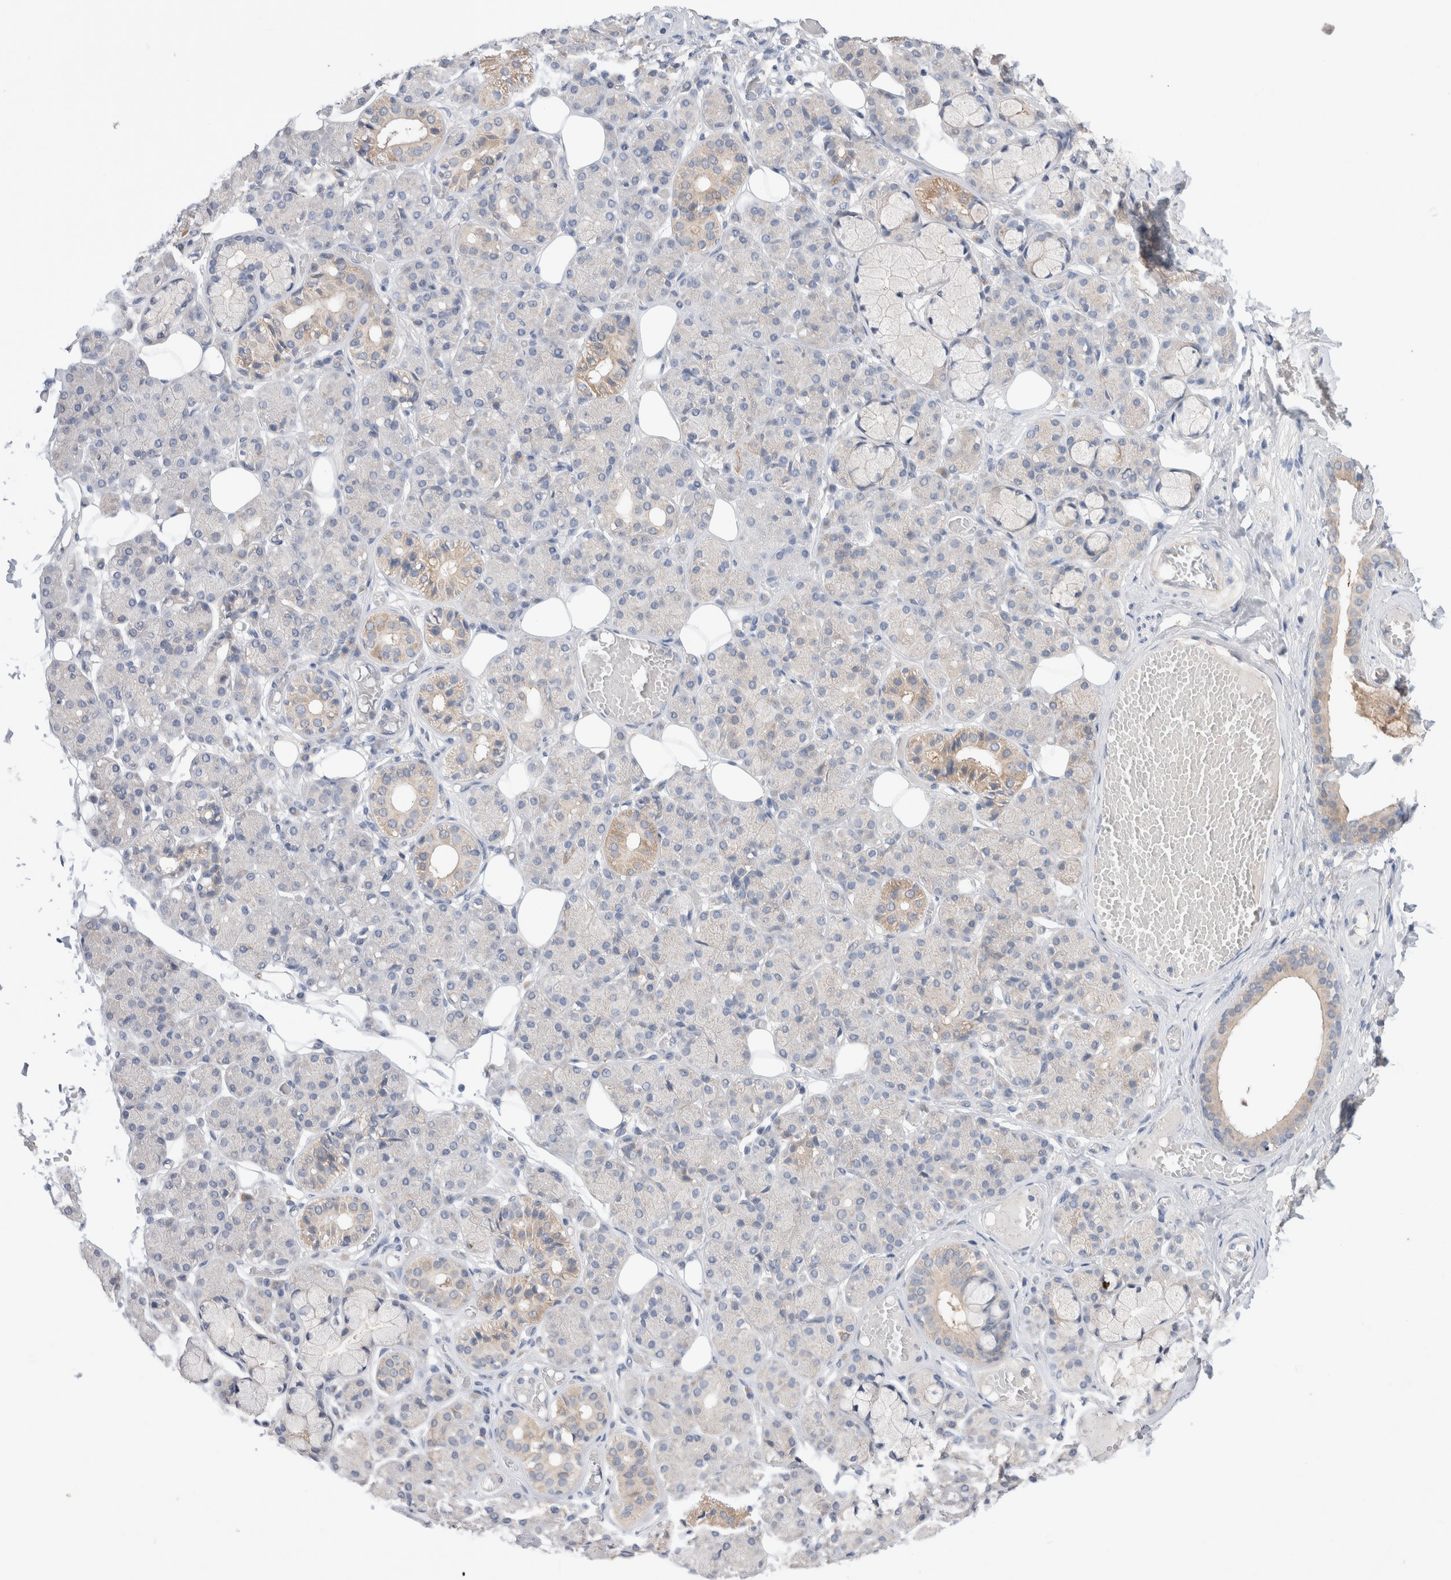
{"staining": {"intensity": "weak", "quantity": "<25%", "location": "cytoplasmic/membranous"}, "tissue": "salivary gland", "cell_type": "Glandular cells", "image_type": "normal", "snomed": [{"axis": "morphology", "description": "Normal tissue, NOS"}, {"axis": "topography", "description": "Salivary gland"}], "caption": "A high-resolution image shows immunohistochemistry (IHC) staining of unremarkable salivary gland, which shows no significant expression in glandular cells.", "gene": "IFT74", "patient": {"sex": "male", "age": 63}}